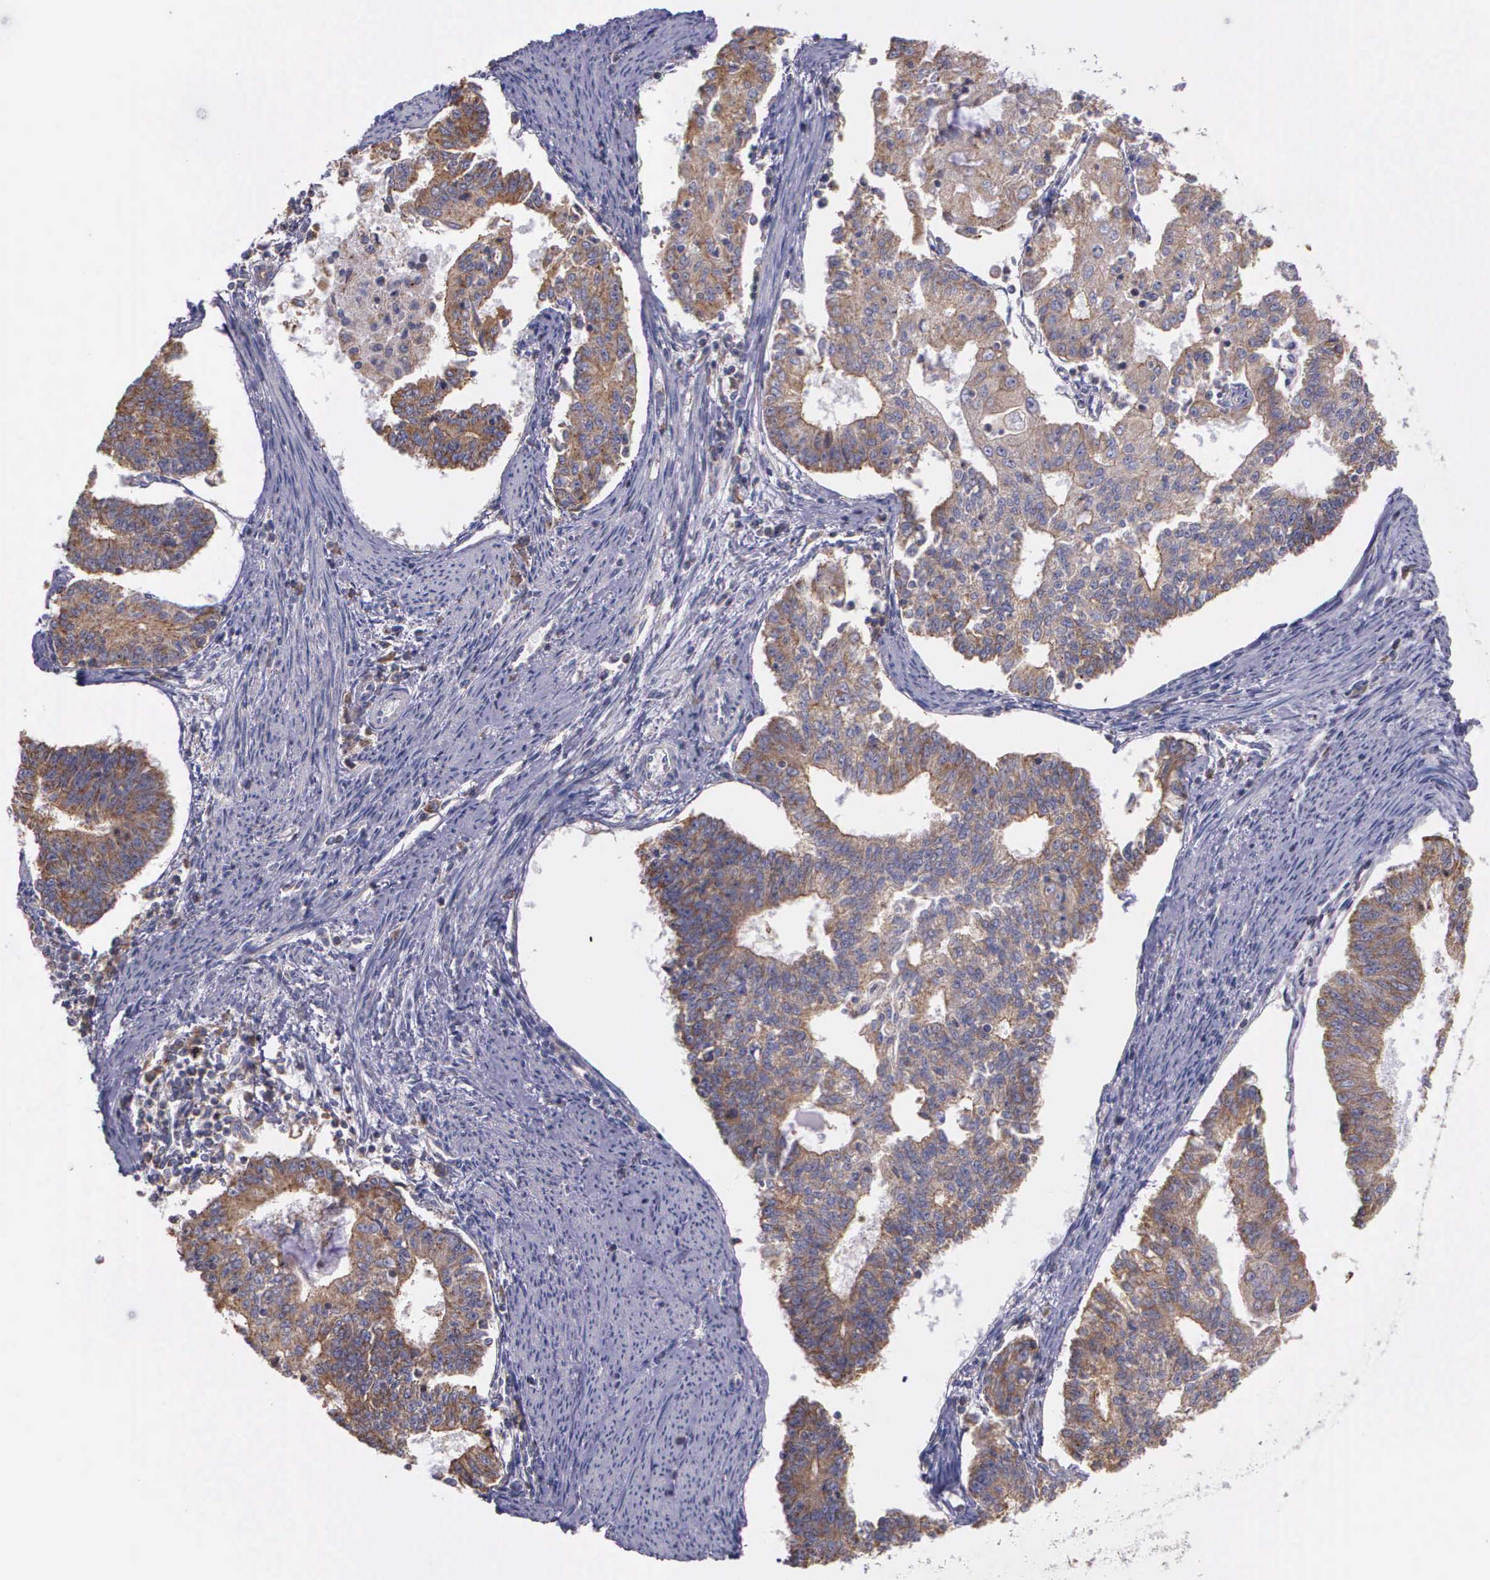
{"staining": {"intensity": "weak", "quantity": ">75%", "location": "cytoplasmic/membranous"}, "tissue": "endometrial cancer", "cell_type": "Tumor cells", "image_type": "cancer", "snomed": [{"axis": "morphology", "description": "Adenocarcinoma, NOS"}, {"axis": "topography", "description": "Endometrium"}], "caption": "High-magnification brightfield microscopy of adenocarcinoma (endometrial) stained with DAB (brown) and counterstained with hematoxylin (blue). tumor cells exhibit weak cytoplasmic/membranous staining is identified in about>75% of cells. (DAB (3,3'-diaminobenzidine) = brown stain, brightfield microscopy at high magnification).", "gene": "MIA2", "patient": {"sex": "female", "age": 56}}